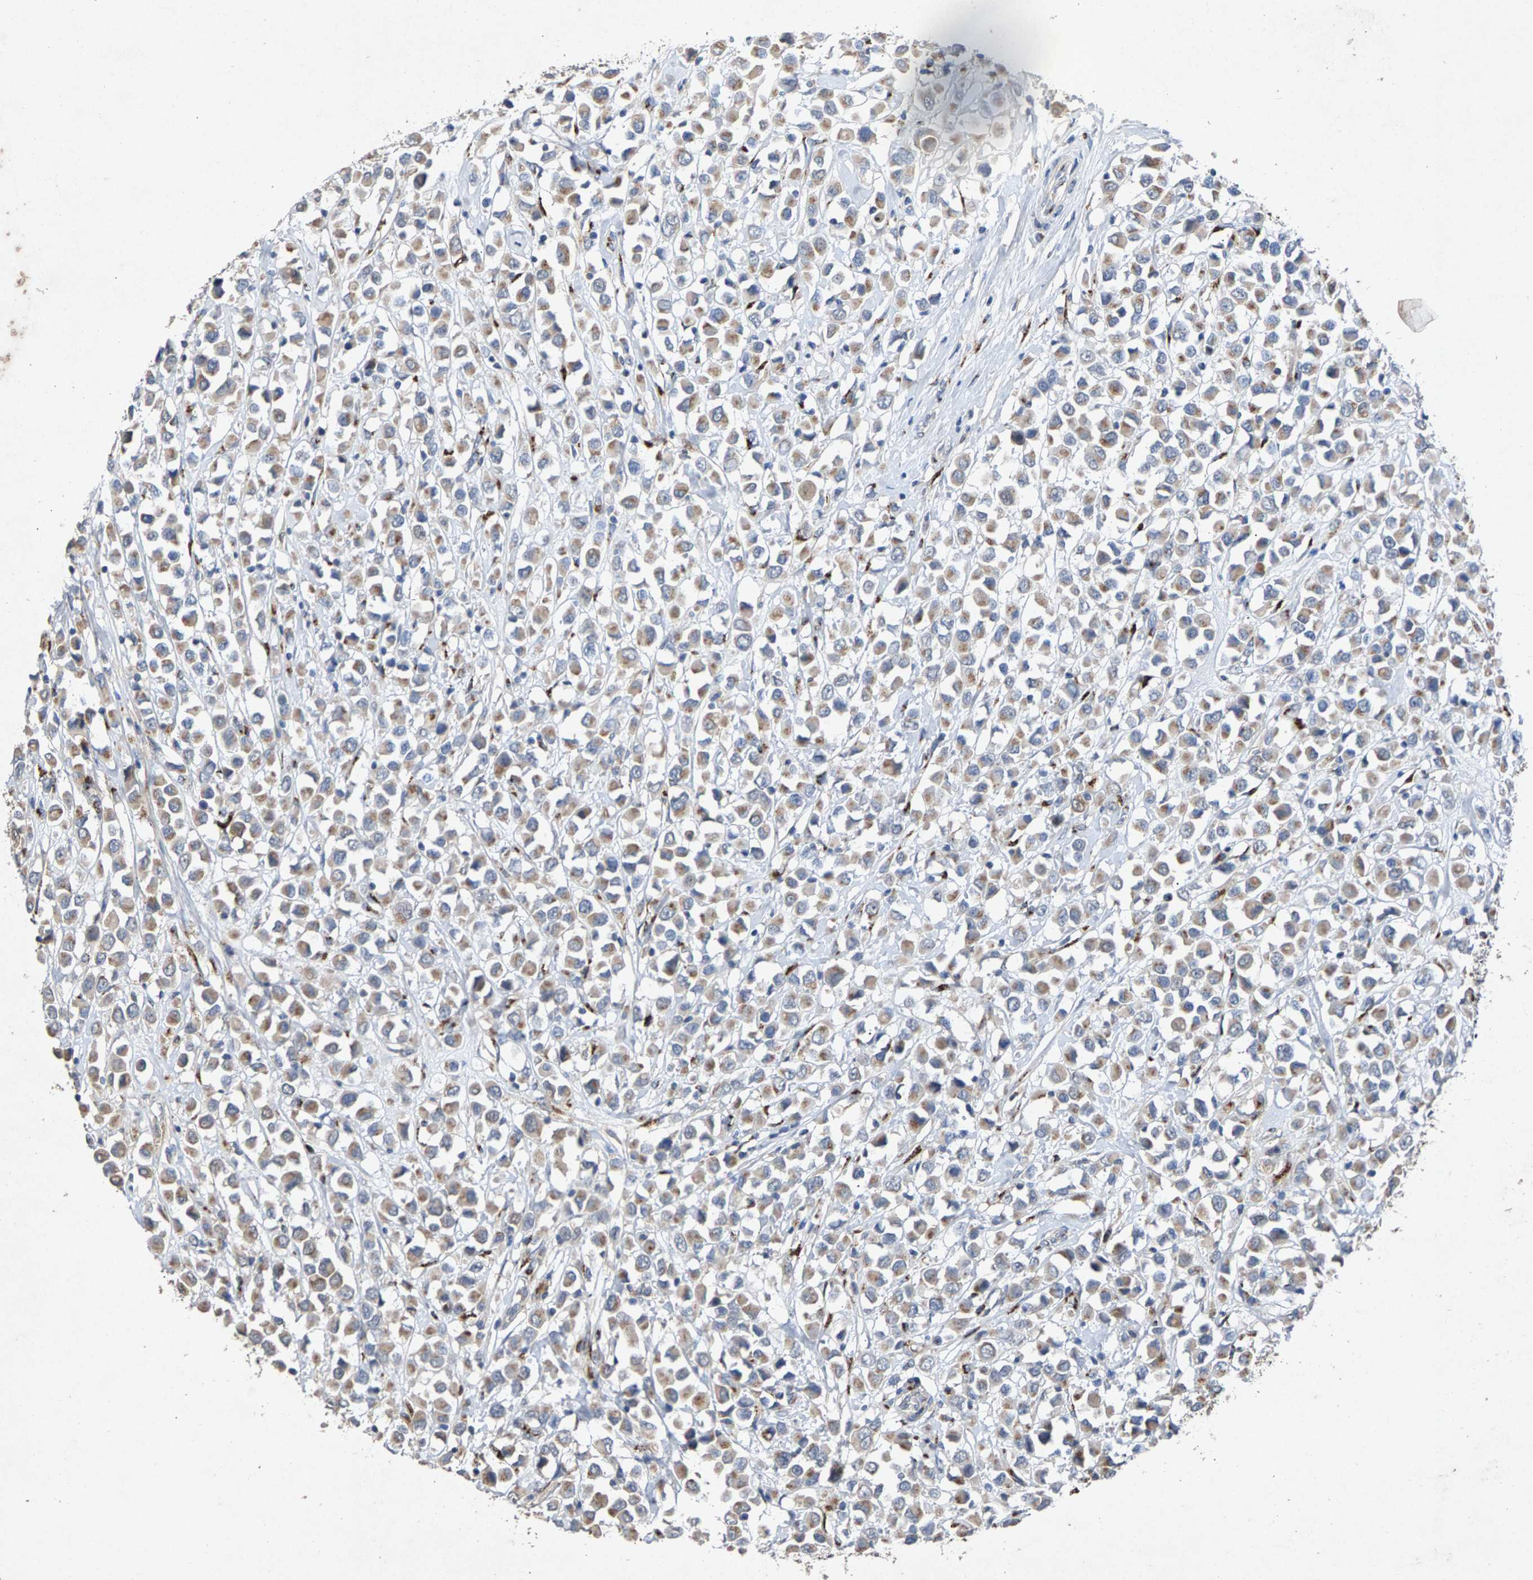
{"staining": {"intensity": "moderate", "quantity": ">75%", "location": "cytoplasmic/membranous"}, "tissue": "breast cancer", "cell_type": "Tumor cells", "image_type": "cancer", "snomed": [{"axis": "morphology", "description": "Duct carcinoma"}, {"axis": "topography", "description": "Breast"}], "caption": "Immunohistochemical staining of human breast cancer displays medium levels of moderate cytoplasmic/membranous protein expression in approximately >75% of tumor cells. (Brightfield microscopy of DAB IHC at high magnification).", "gene": "MAN2A1", "patient": {"sex": "female", "age": 61}}